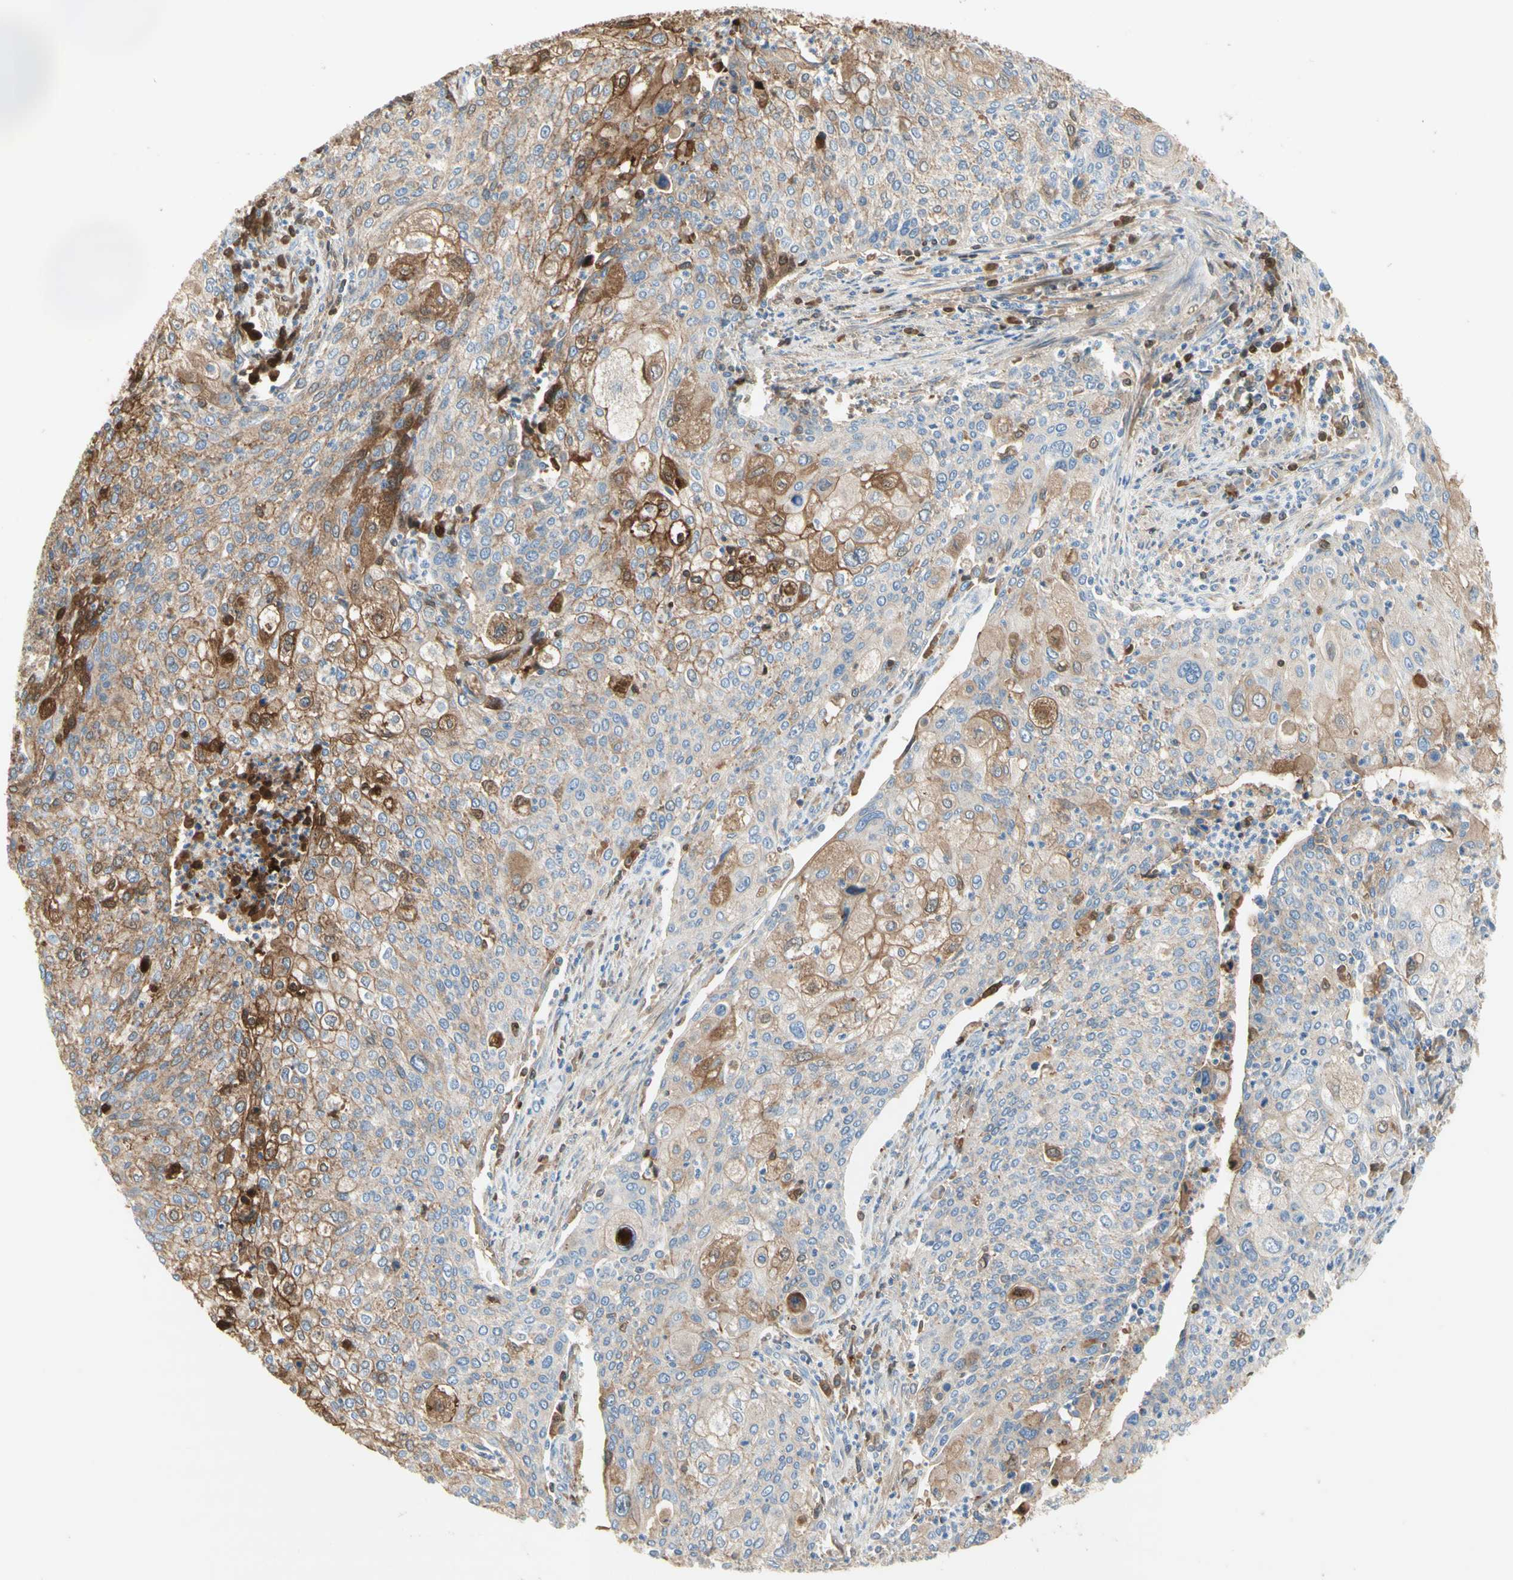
{"staining": {"intensity": "moderate", "quantity": "25%-75%", "location": "cytoplasmic/membranous"}, "tissue": "cervical cancer", "cell_type": "Tumor cells", "image_type": "cancer", "snomed": [{"axis": "morphology", "description": "Squamous cell carcinoma, NOS"}, {"axis": "topography", "description": "Cervix"}], "caption": "The histopathology image displays a brown stain indicating the presence of a protein in the cytoplasmic/membranous of tumor cells in cervical cancer.", "gene": "NECTIN4", "patient": {"sex": "female", "age": 40}}